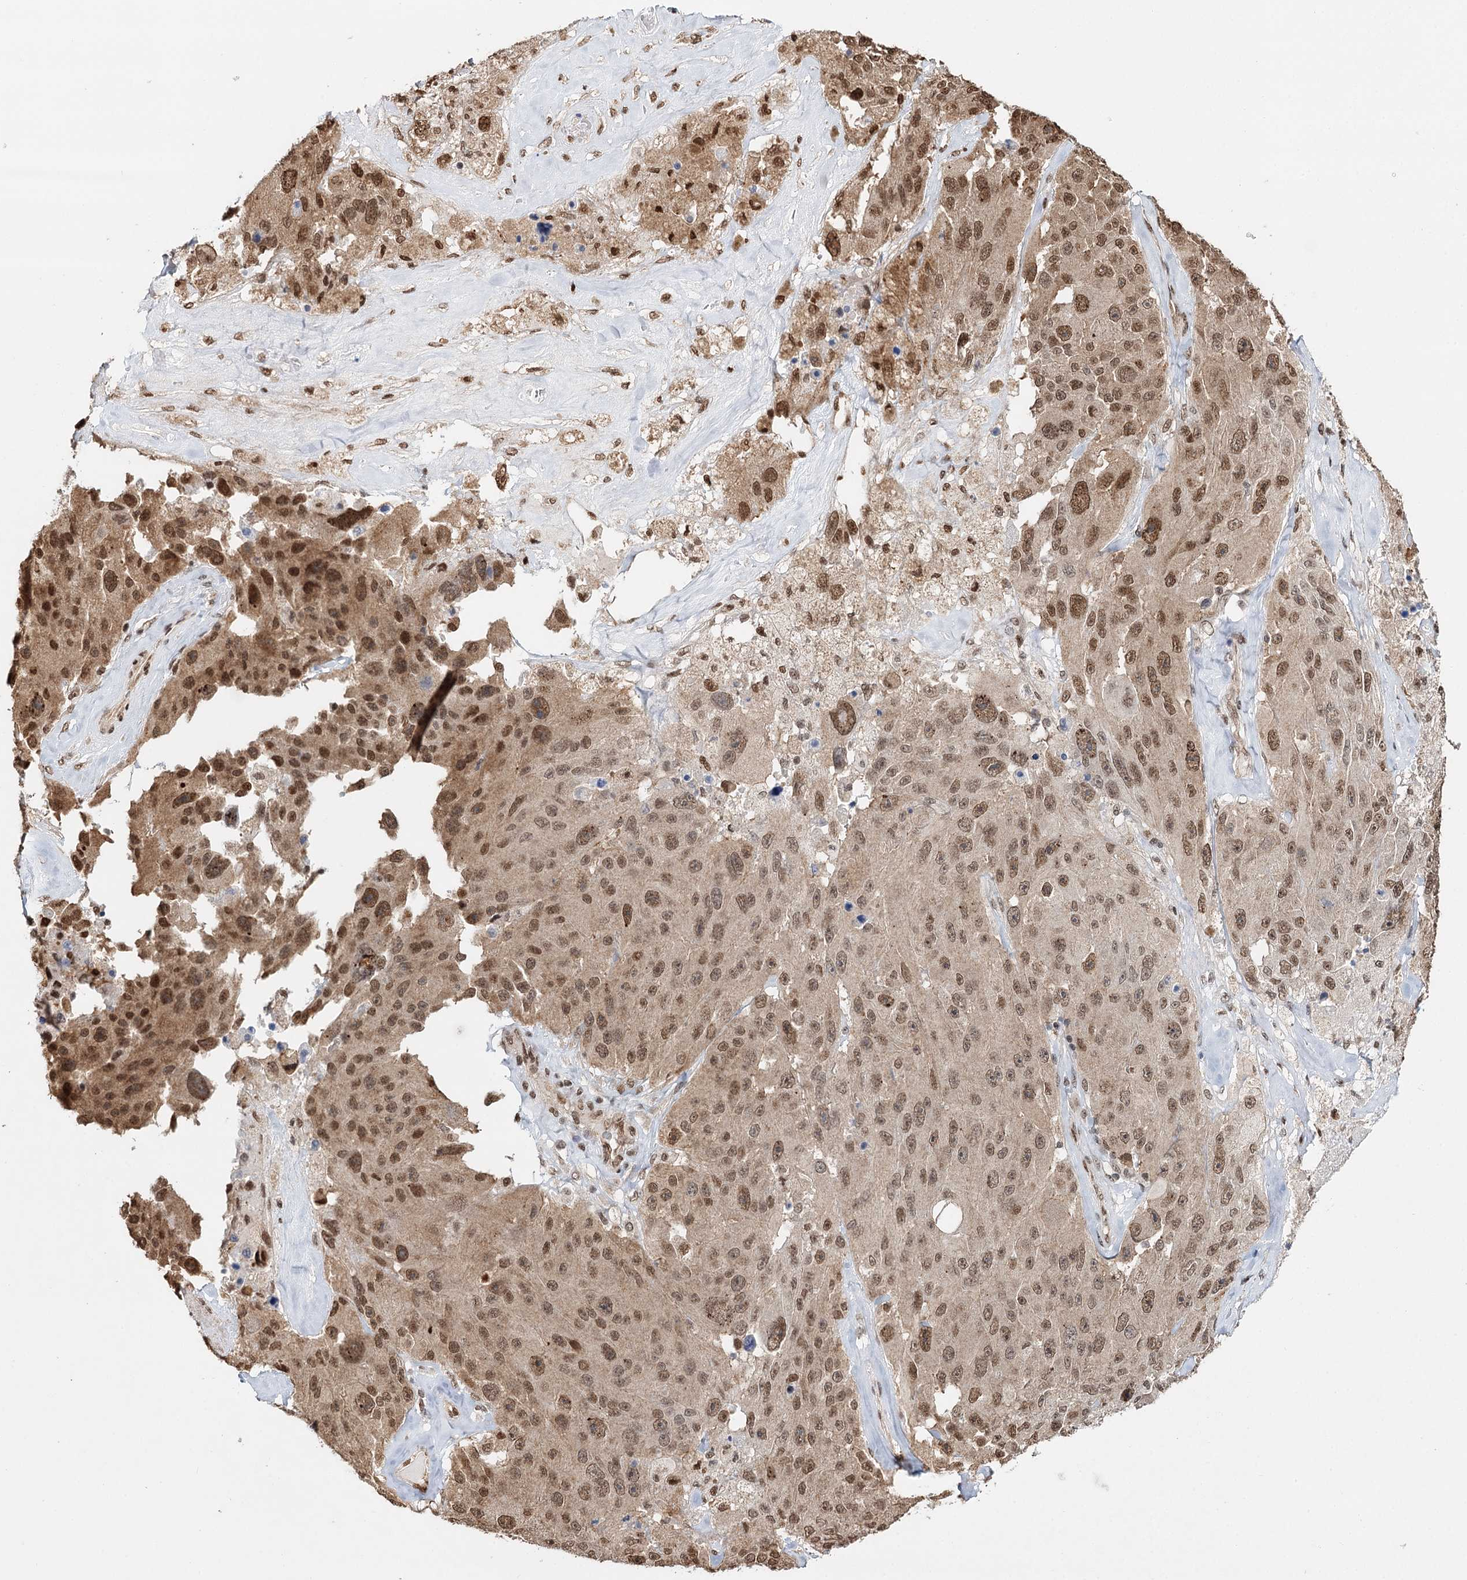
{"staining": {"intensity": "moderate", "quantity": ">75%", "location": "cytoplasmic/membranous,nuclear"}, "tissue": "melanoma", "cell_type": "Tumor cells", "image_type": "cancer", "snomed": [{"axis": "morphology", "description": "Malignant melanoma, Metastatic site"}, {"axis": "topography", "description": "Lymph node"}], "caption": "Immunohistochemical staining of melanoma shows medium levels of moderate cytoplasmic/membranous and nuclear protein staining in about >75% of tumor cells. The staining was performed using DAB, with brown indicating positive protein expression. Nuclei are stained blue with hematoxylin.", "gene": "RPS27A", "patient": {"sex": "male", "age": 62}}